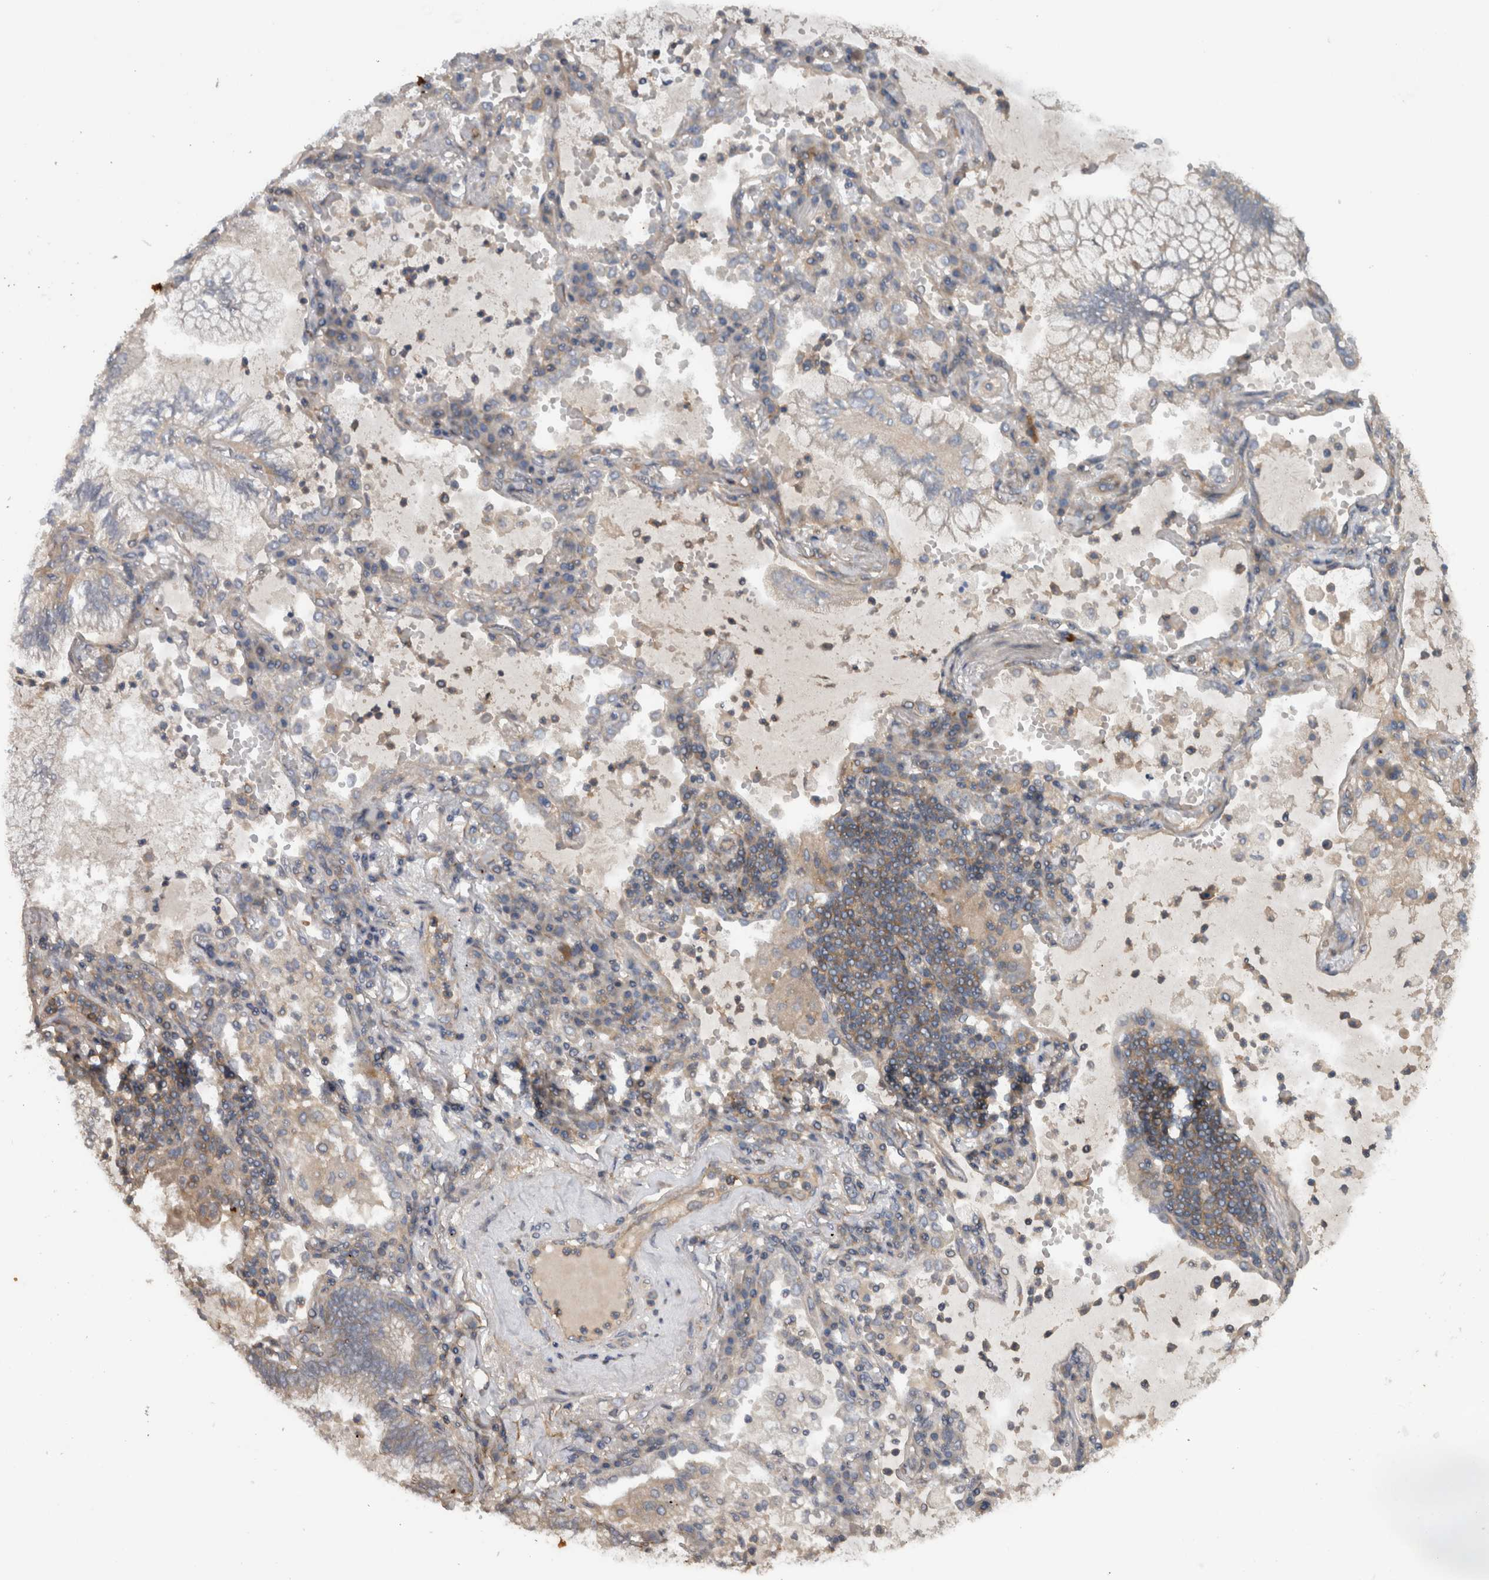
{"staining": {"intensity": "weak", "quantity": "25%-75%", "location": "cytoplasmic/membranous"}, "tissue": "lung cancer", "cell_type": "Tumor cells", "image_type": "cancer", "snomed": [{"axis": "morphology", "description": "Adenocarcinoma, NOS"}, {"axis": "topography", "description": "Lung"}], "caption": "Lung cancer (adenocarcinoma) stained with a protein marker demonstrates weak staining in tumor cells.", "gene": "SCARA5", "patient": {"sex": "female", "age": 70}}